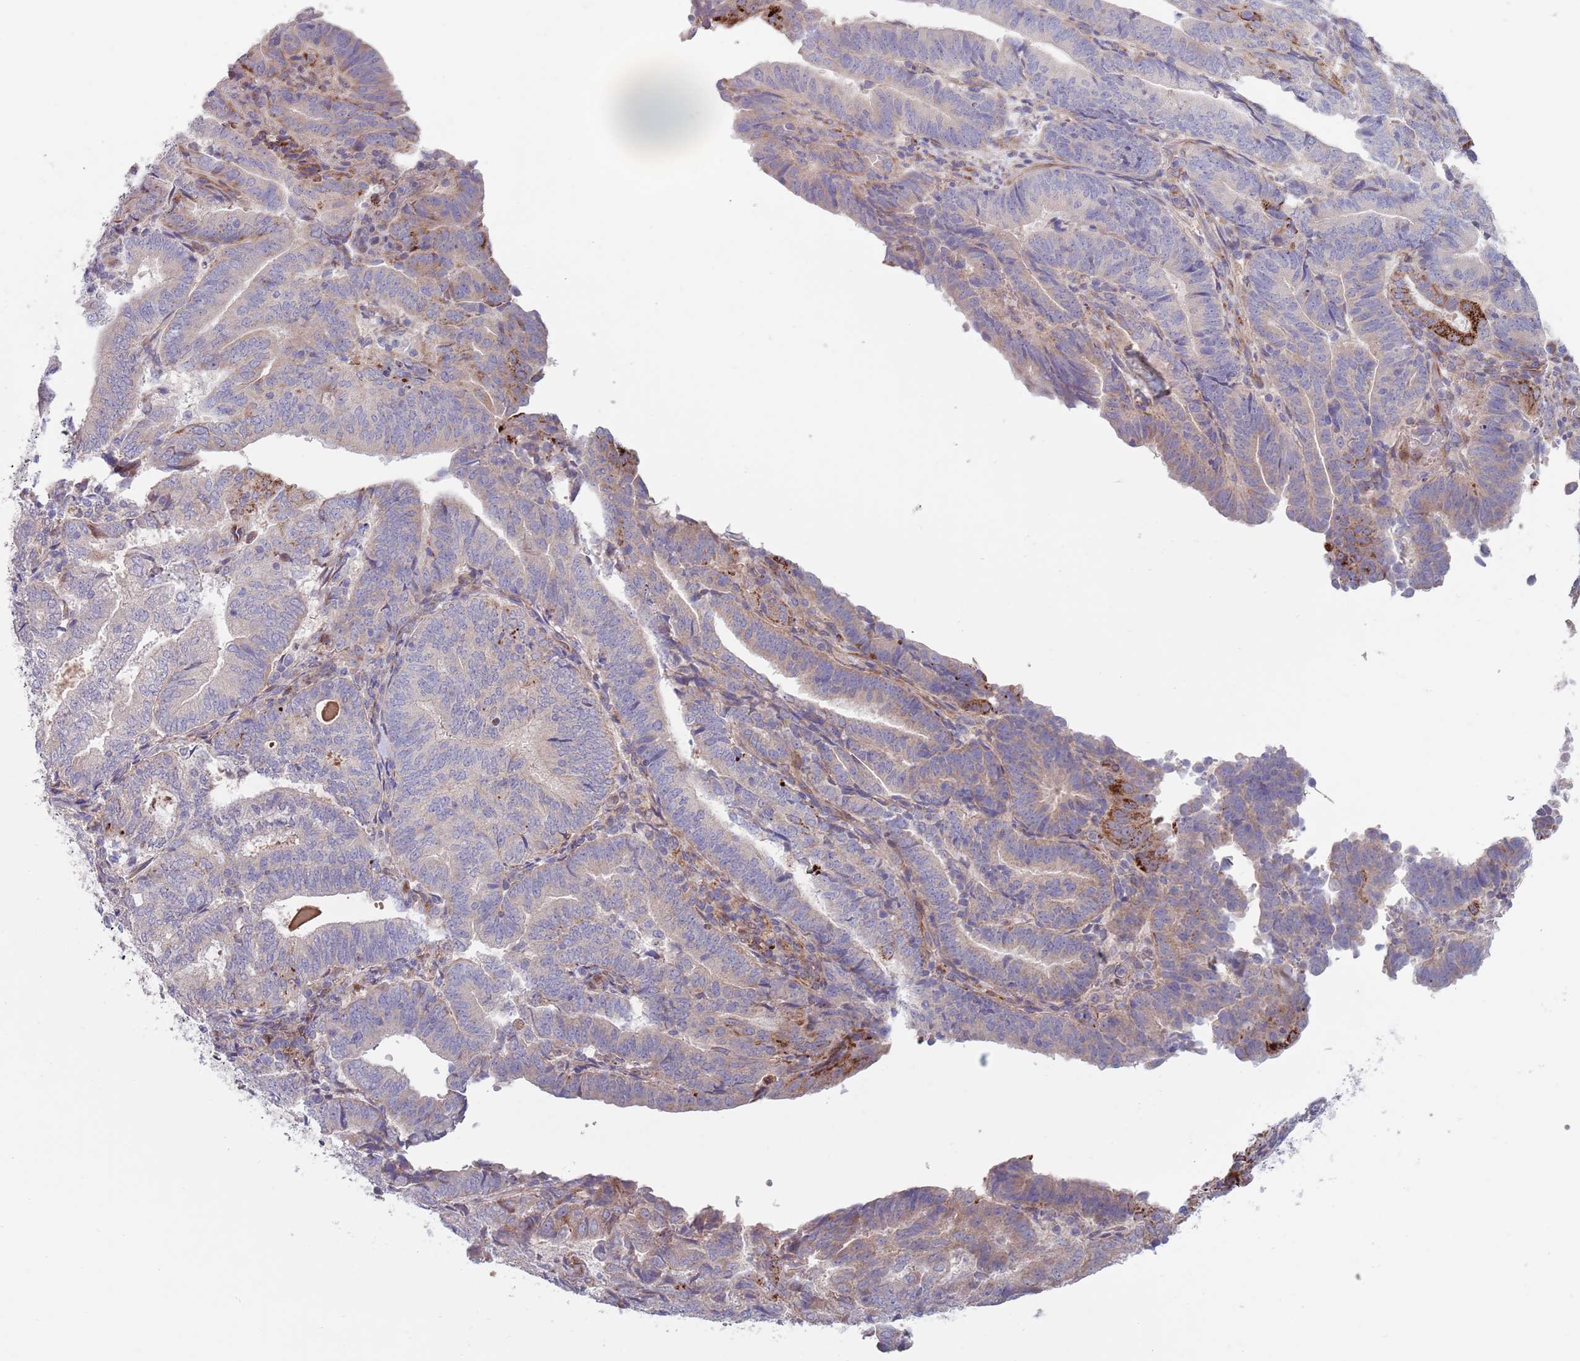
{"staining": {"intensity": "strong", "quantity": "<25%", "location": "cytoplasmic/membranous"}, "tissue": "endometrial cancer", "cell_type": "Tumor cells", "image_type": "cancer", "snomed": [{"axis": "morphology", "description": "Adenocarcinoma, NOS"}, {"axis": "topography", "description": "Endometrium"}], "caption": "Protein staining of adenocarcinoma (endometrial) tissue exhibits strong cytoplasmic/membranous positivity in approximately <25% of tumor cells. (DAB IHC, brown staining for protein, blue staining for nuclei).", "gene": "TYW1", "patient": {"sex": "female", "age": 70}}